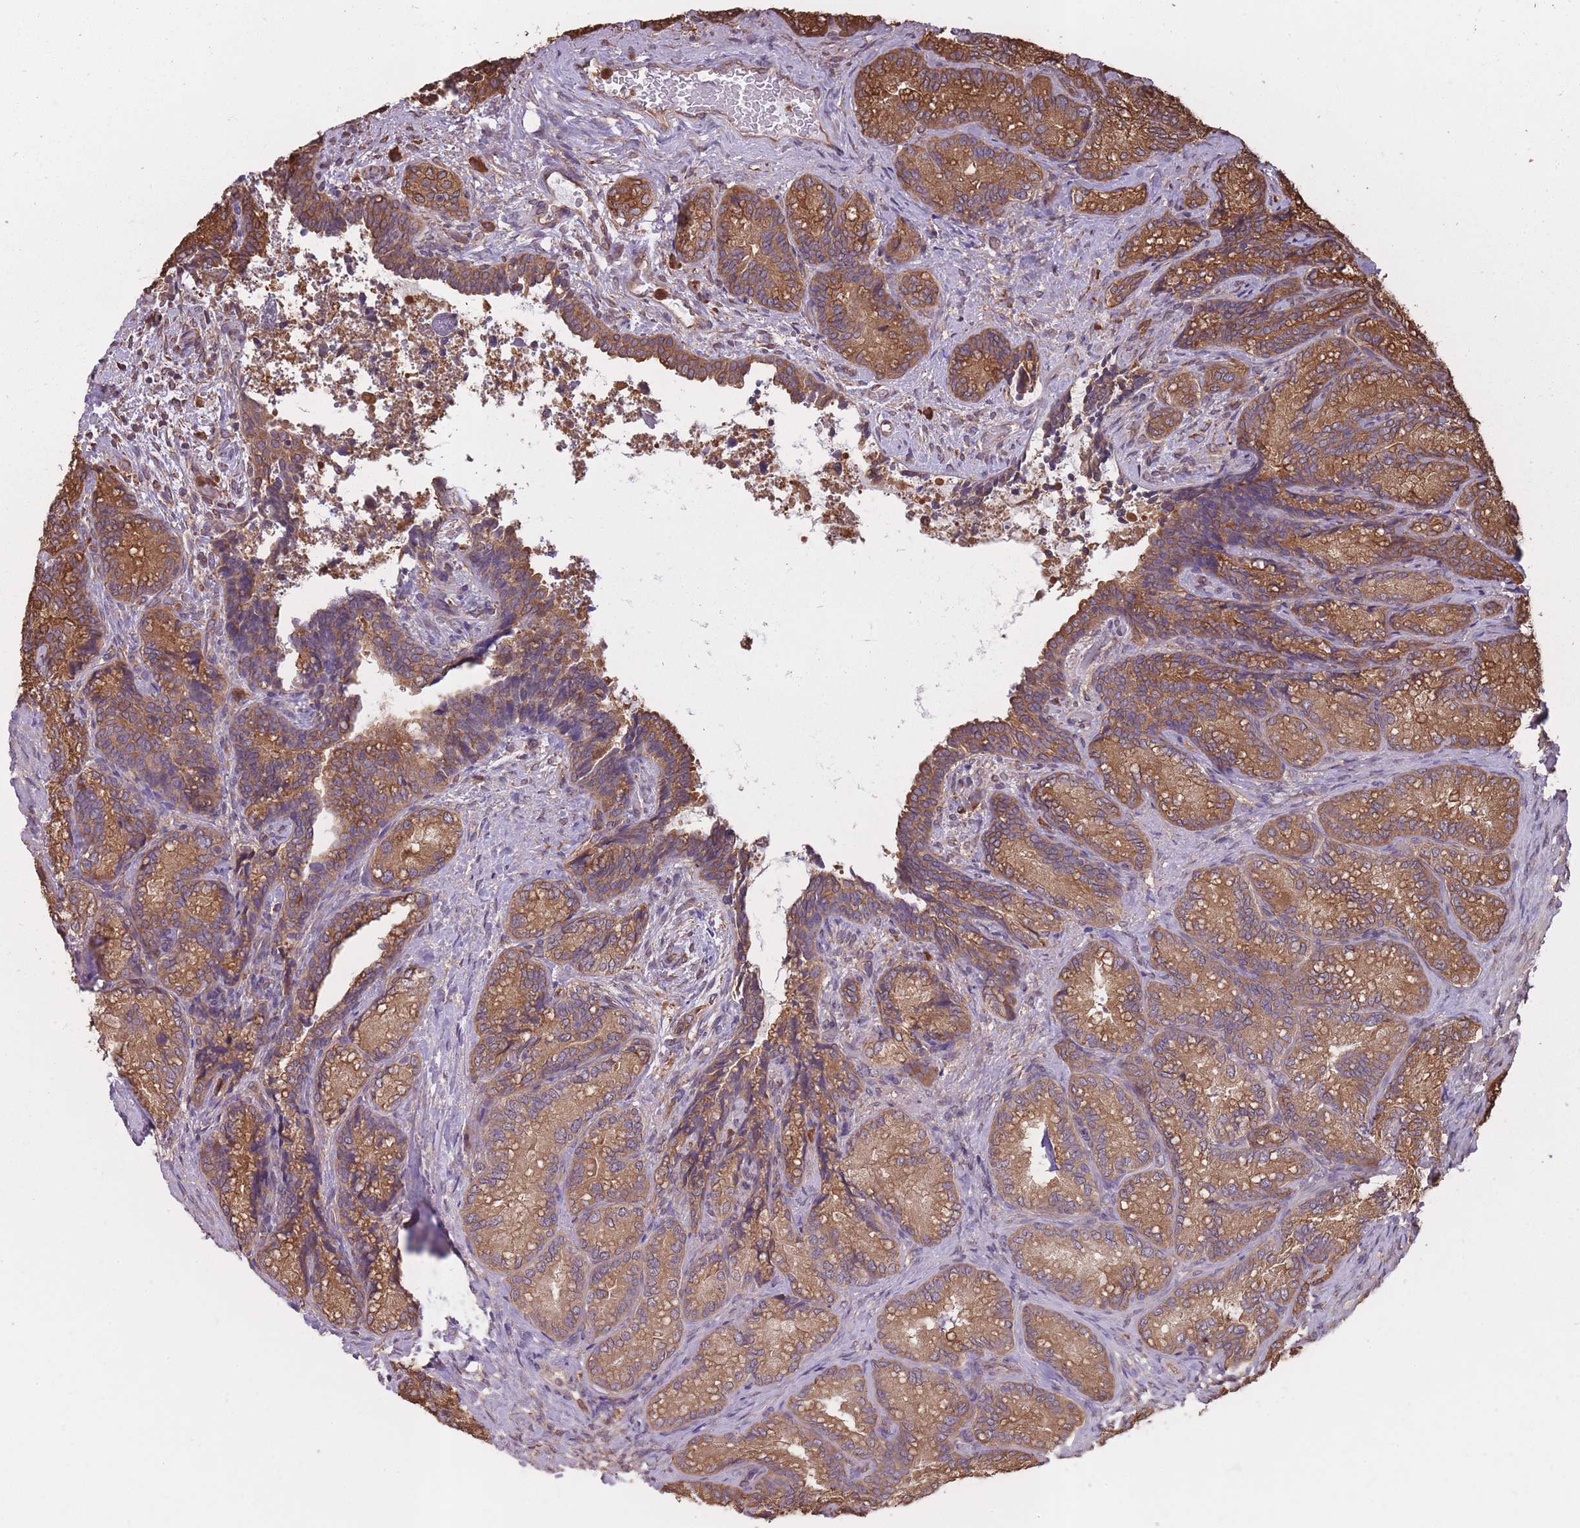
{"staining": {"intensity": "moderate", "quantity": ">75%", "location": "cytoplasmic/membranous"}, "tissue": "seminal vesicle", "cell_type": "Glandular cells", "image_type": "normal", "snomed": [{"axis": "morphology", "description": "Normal tissue, NOS"}, {"axis": "topography", "description": "Seminal veicle"}], "caption": "Glandular cells exhibit moderate cytoplasmic/membranous staining in about >75% of cells in normal seminal vesicle.", "gene": "ARL13B", "patient": {"sex": "male", "age": 58}}